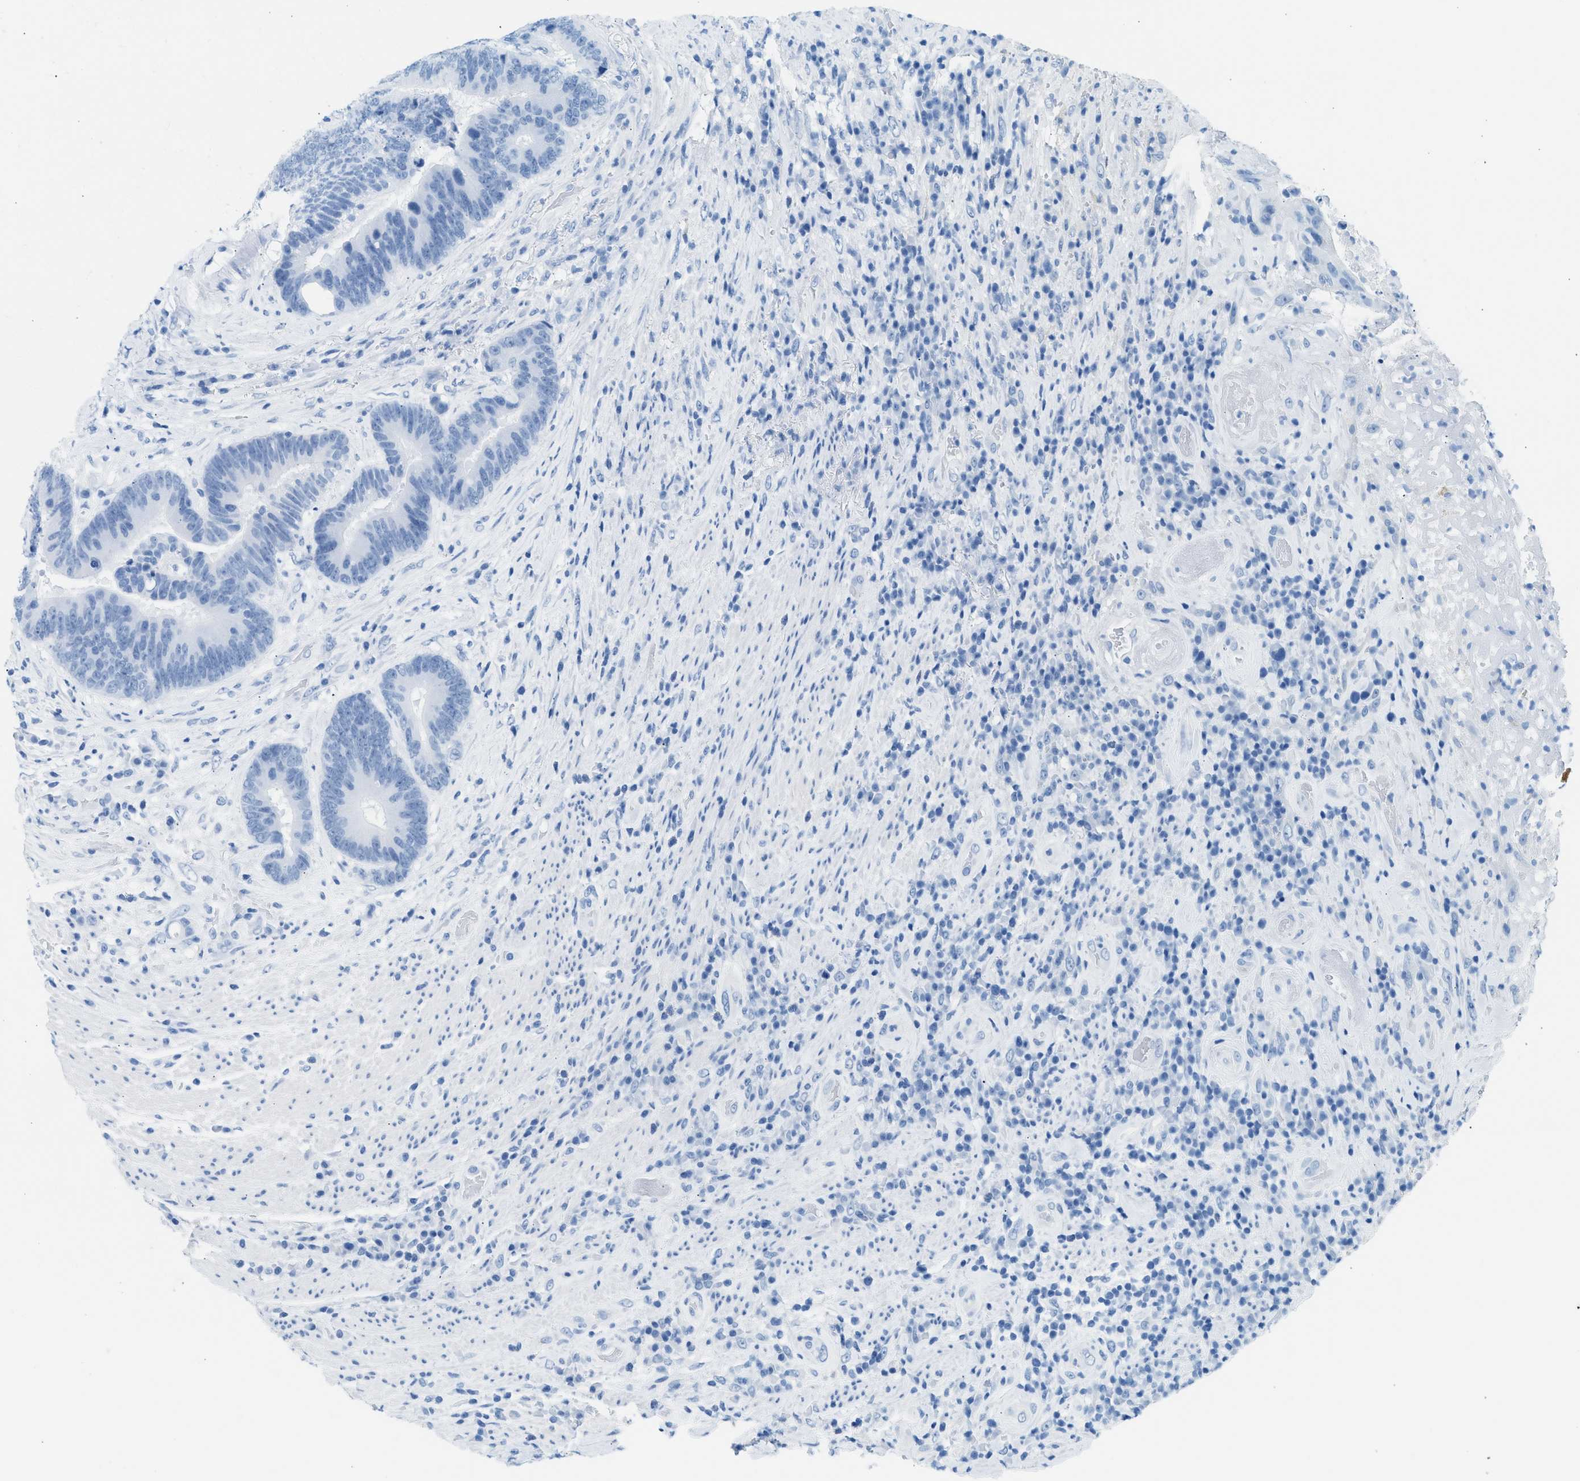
{"staining": {"intensity": "negative", "quantity": "none", "location": "none"}, "tissue": "colorectal cancer", "cell_type": "Tumor cells", "image_type": "cancer", "snomed": [{"axis": "morphology", "description": "Adenocarcinoma, NOS"}, {"axis": "topography", "description": "Rectum"}], "caption": "An IHC micrograph of colorectal cancer (adenocarcinoma) is shown. There is no staining in tumor cells of colorectal cancer (adenocarcinoma).", "gene": "SPAM1", "patient": {"sex": "female", "age": 89}}